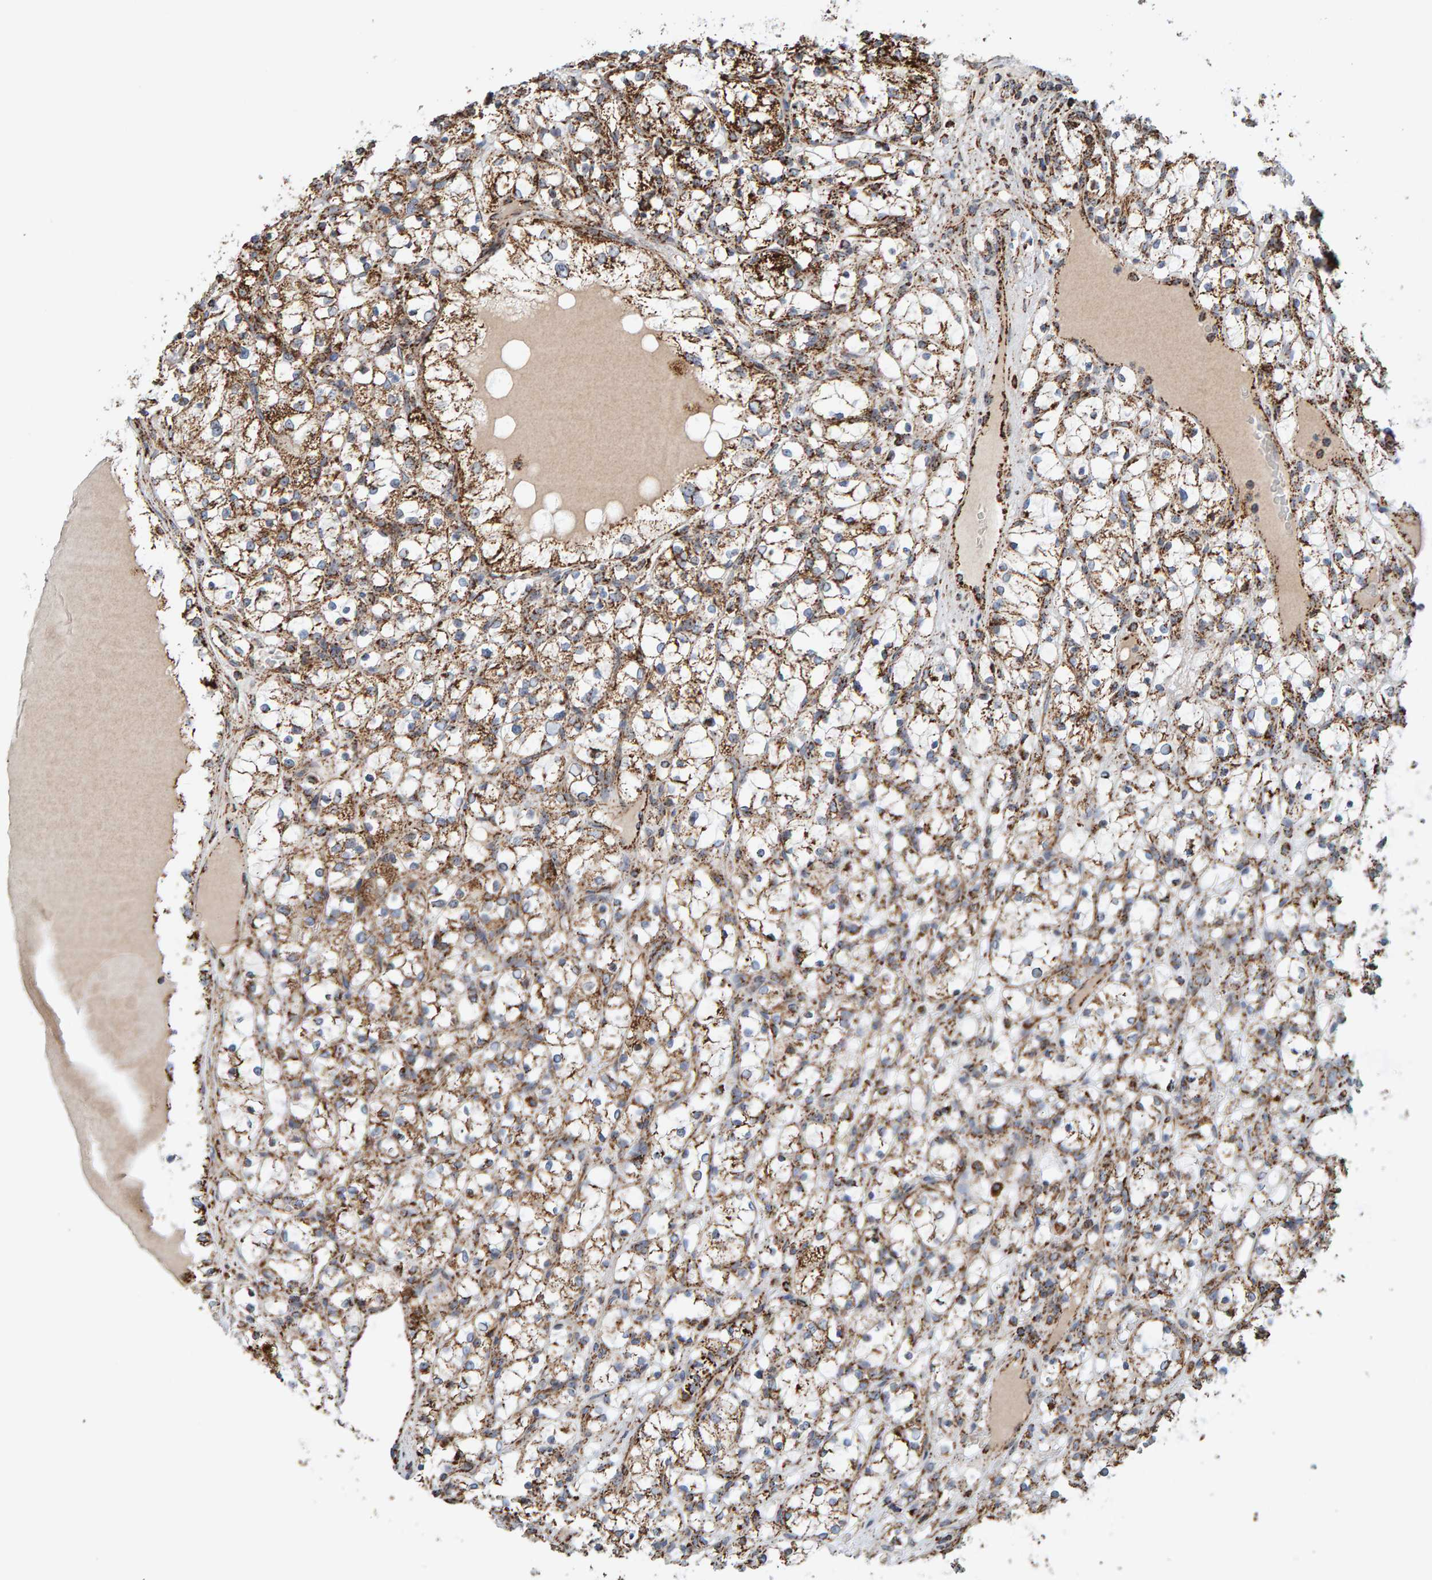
{"staining": {"intensity": "moderate", "quantity": ">75%", "location": "cytoplasmic/membranous"}, "tissue": "renal cancer", "cell_type": "Tumor cells", "image_type": "cancer", "snomed": [{"axis": "morphology", "description": "Adenocarcinoma, NOS"}, {"axis": "topography", "description": "Kidney"}], "caption": "Immunohistochemical staining of human renal adenocarcinoma displays moderate cytoplasmic/membranous protein staining in about >75% of tumor cells.", "gene": "MRPL45", "patient": {"sex": "female", "age": 69}}